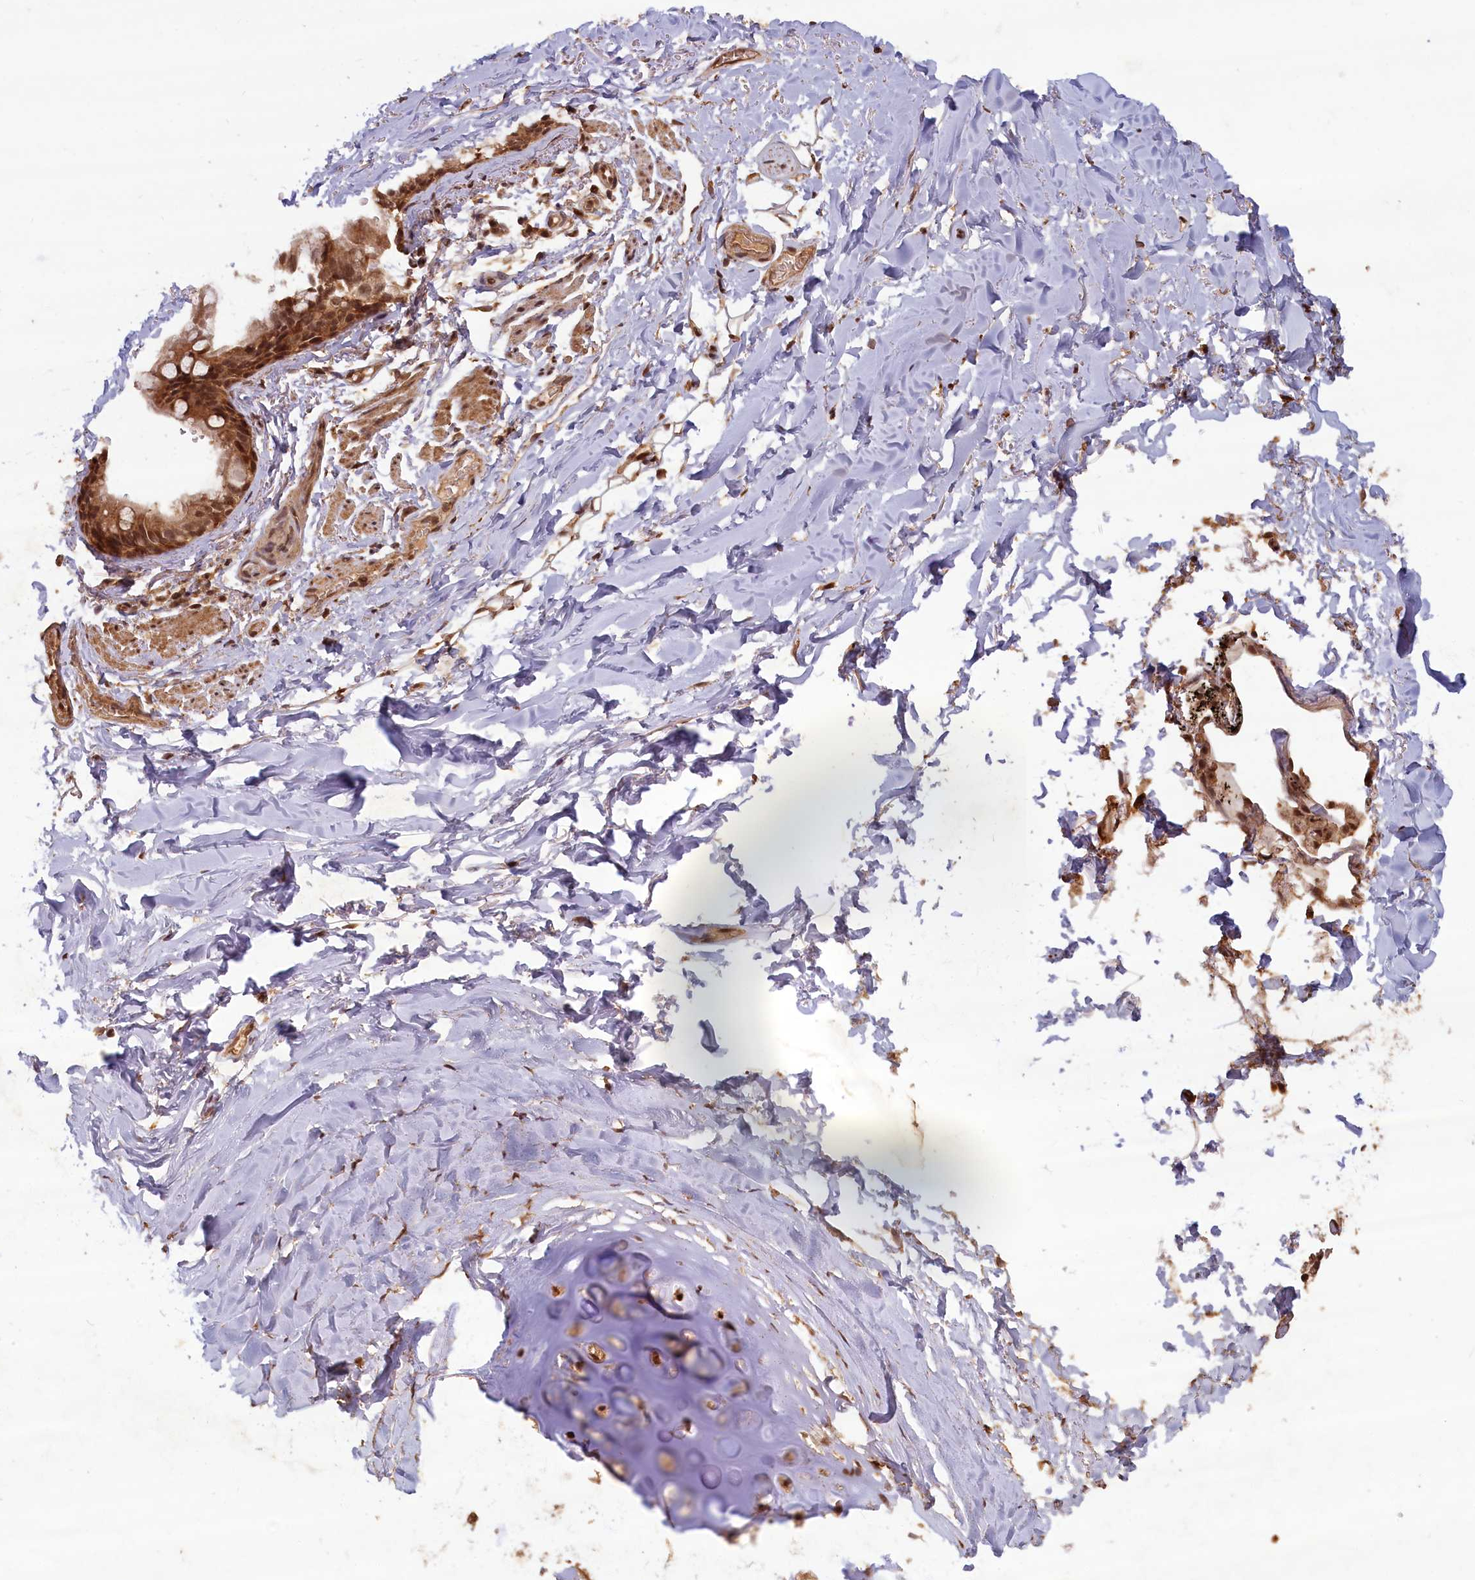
{"staining": {"intensity": "moderate", "quantity": ">75%", "location": "cytoplasmic/membranous,nuclear"}, "tissue": "adipose tissue", "cell_type": "Adipocytes", "image_type": "normal", "snomed": [{"axis": "morphology", "description": "Normal tissue, NOS"}, {"axis": "topography", "description": "Lymph node"}, {"axis": "topography", "description": "Bronchus"}], "caption": "Adipose tissue stained for a protein (brown) shows moderate cytoplasmic/membranous,nuclear positive expression in approximately >75% of adipocytes.", "gene": "HIF3A", "patient": {"sex": "male", "age": 63}}